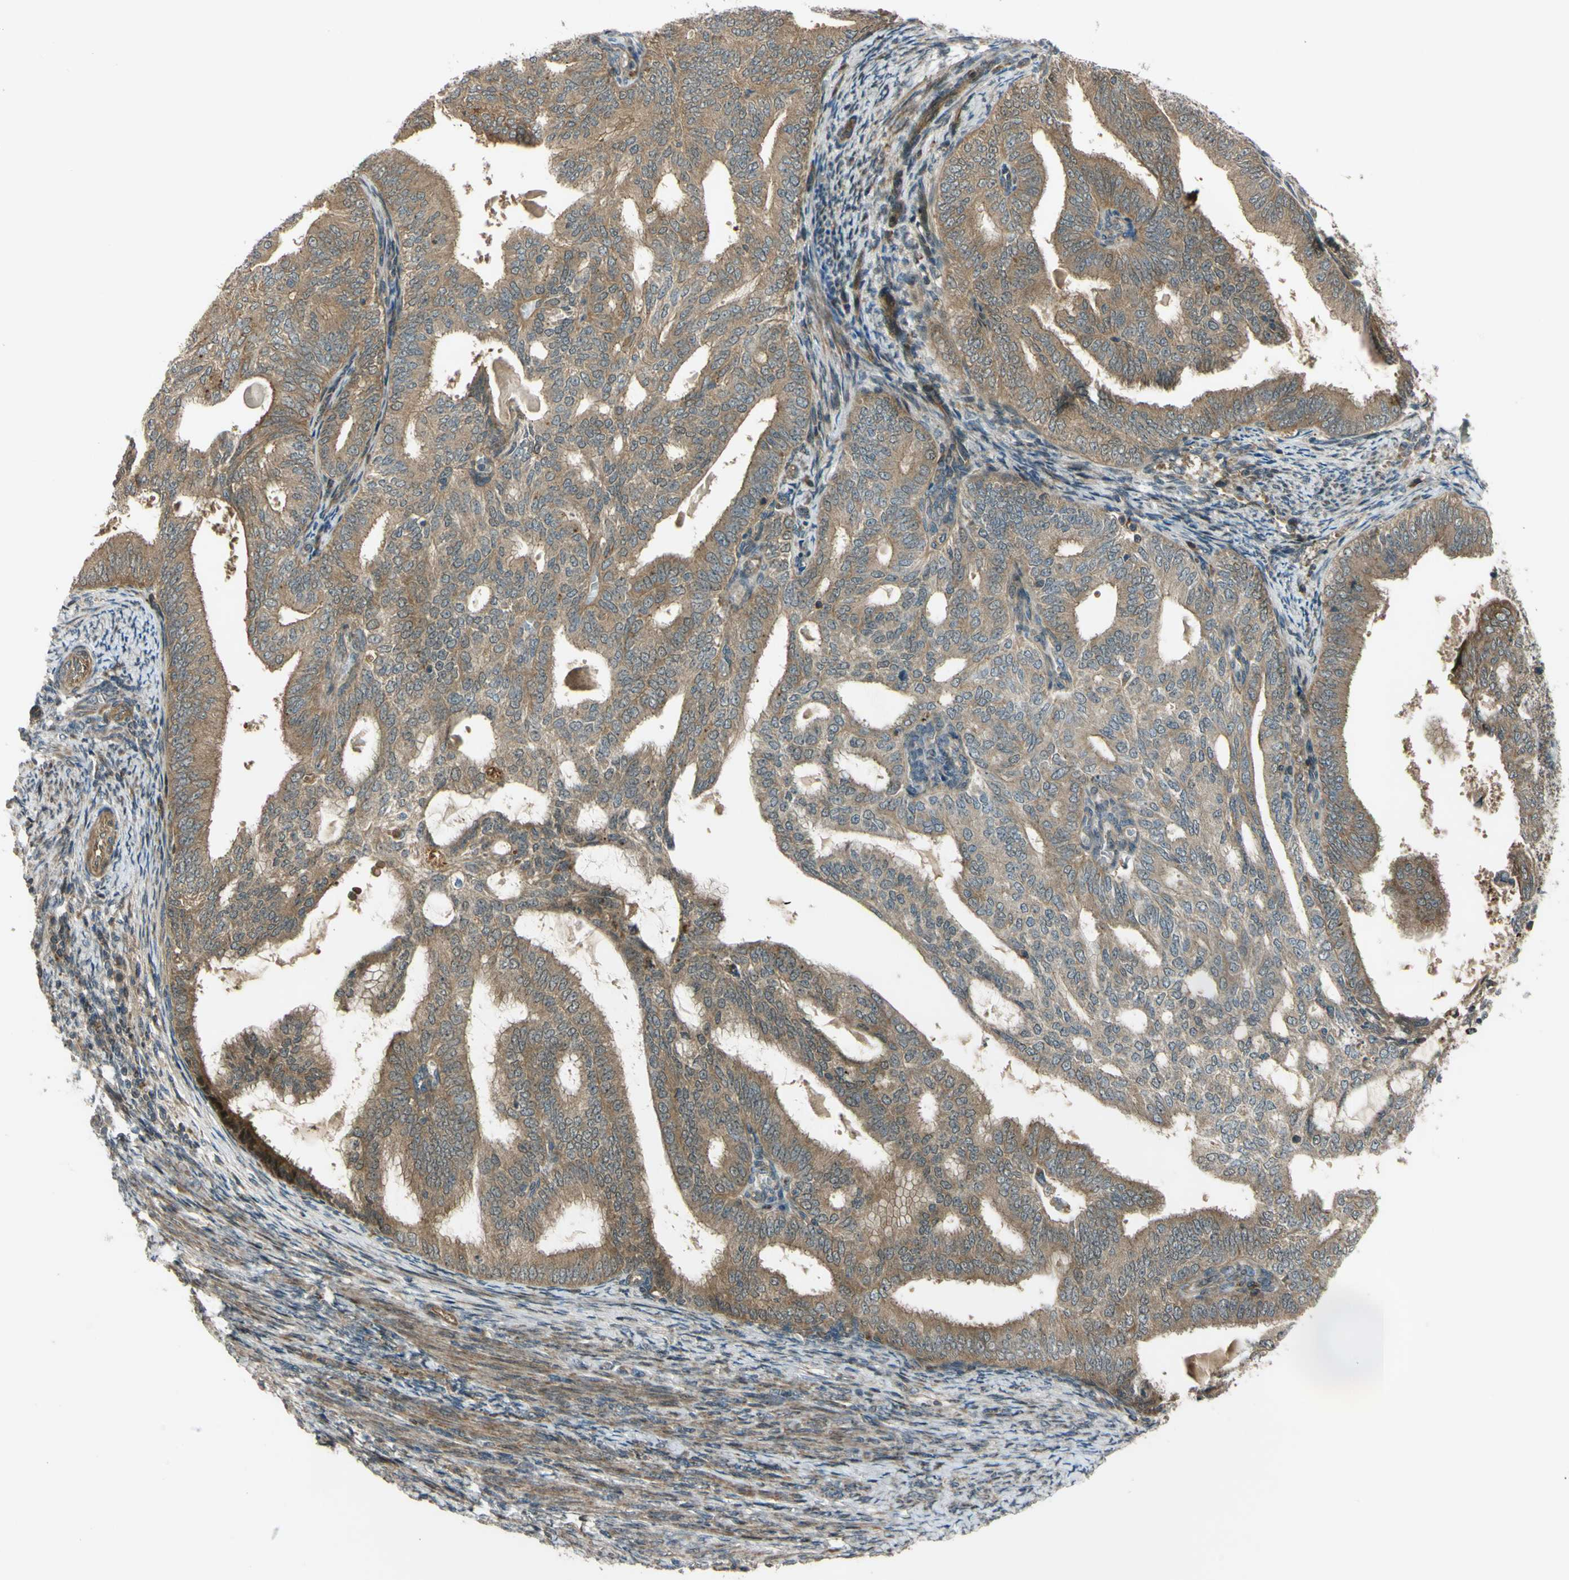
{"staining": {"intensity": "moderate", "quantity": ">75%", "location": "cytoplasmic/membranous"}, "tissue": "endometrial cancer", "cell_type": "Tumor cells", "image_type": "cancer", "snomed": [{"axis": "morphology", "description": "Adenocarcinoma, NOS"}, {"axis": "topography", "description": "Endometrium"}], "caption": "Immunohistochemistry (DAB (3,3'-diaminobenzidine)) staining of human endometrial cancer displays moderate cytoplasmic/membranous protein staining in about >75% of tumor cells. (DAB IHC with brightfield microscopy, high magnification).", "gene": "FLII", "patient": {"sex": "female", "age": 58}}